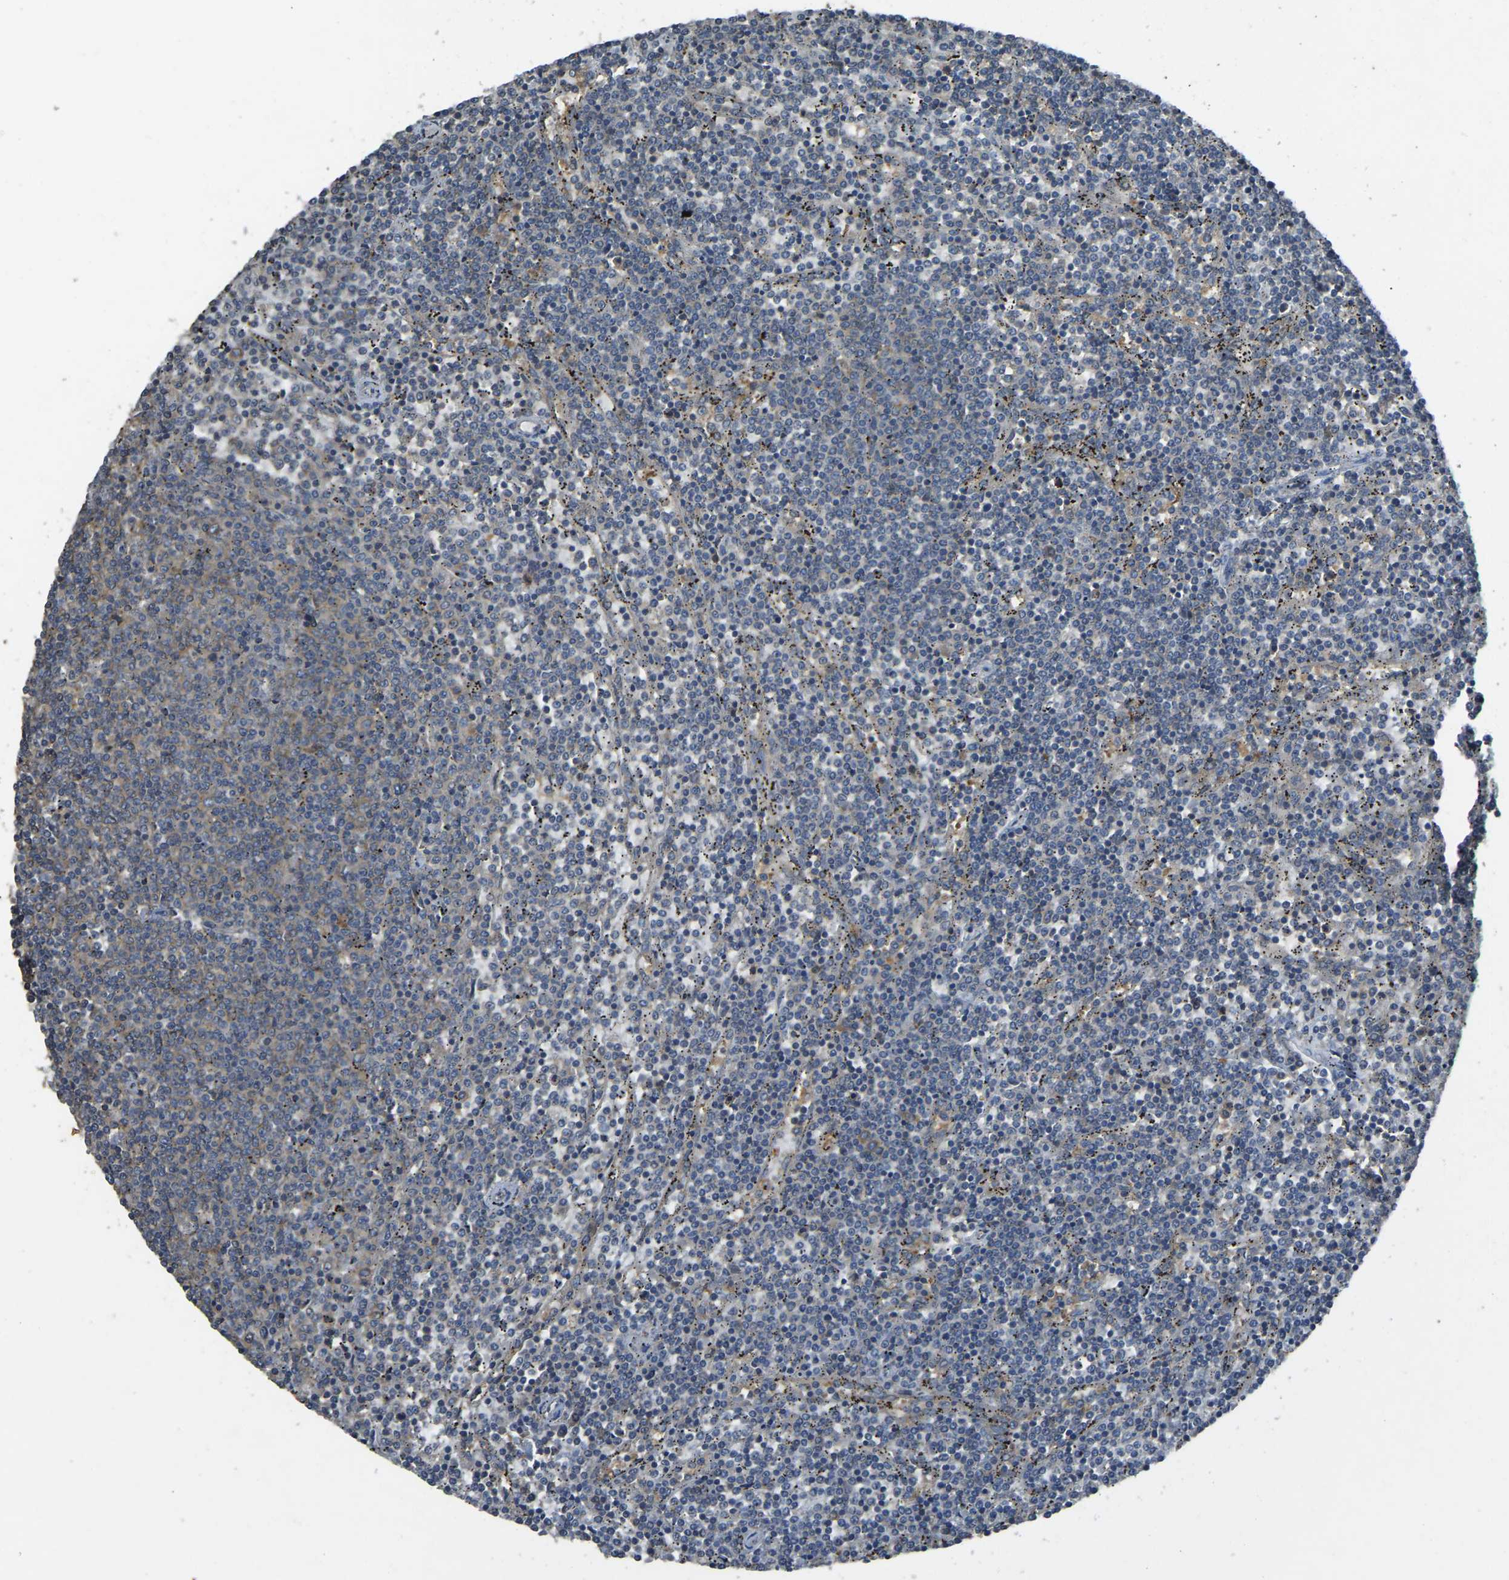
{"staining": {"intensity": "moderate", "quantity": "25%-75%", "location": "cytoplasmic/membranous"}, "tissue": "lymphoma", "cell_type": "Tumor cells", "image_type": "cancer", "snomed": [{"axis": "morphology", "description": "Malignant lymphoma, non-Hodgkin's type, Low grade"}, {"axis": "topography", "description": "Spleen"}], "caption": "Protein staining of malignant lymphoma, non-Hodgkin's type (low-grade) tissue displays moderate cytoplasmic/membranous expression in approximately 25%-75% of tumor cells. Immunohistochemistry stains the protein in brown and the nuclei are stained blue.", "gene": "AIMP1", "patient": {"sex": "female", "age": 50}}